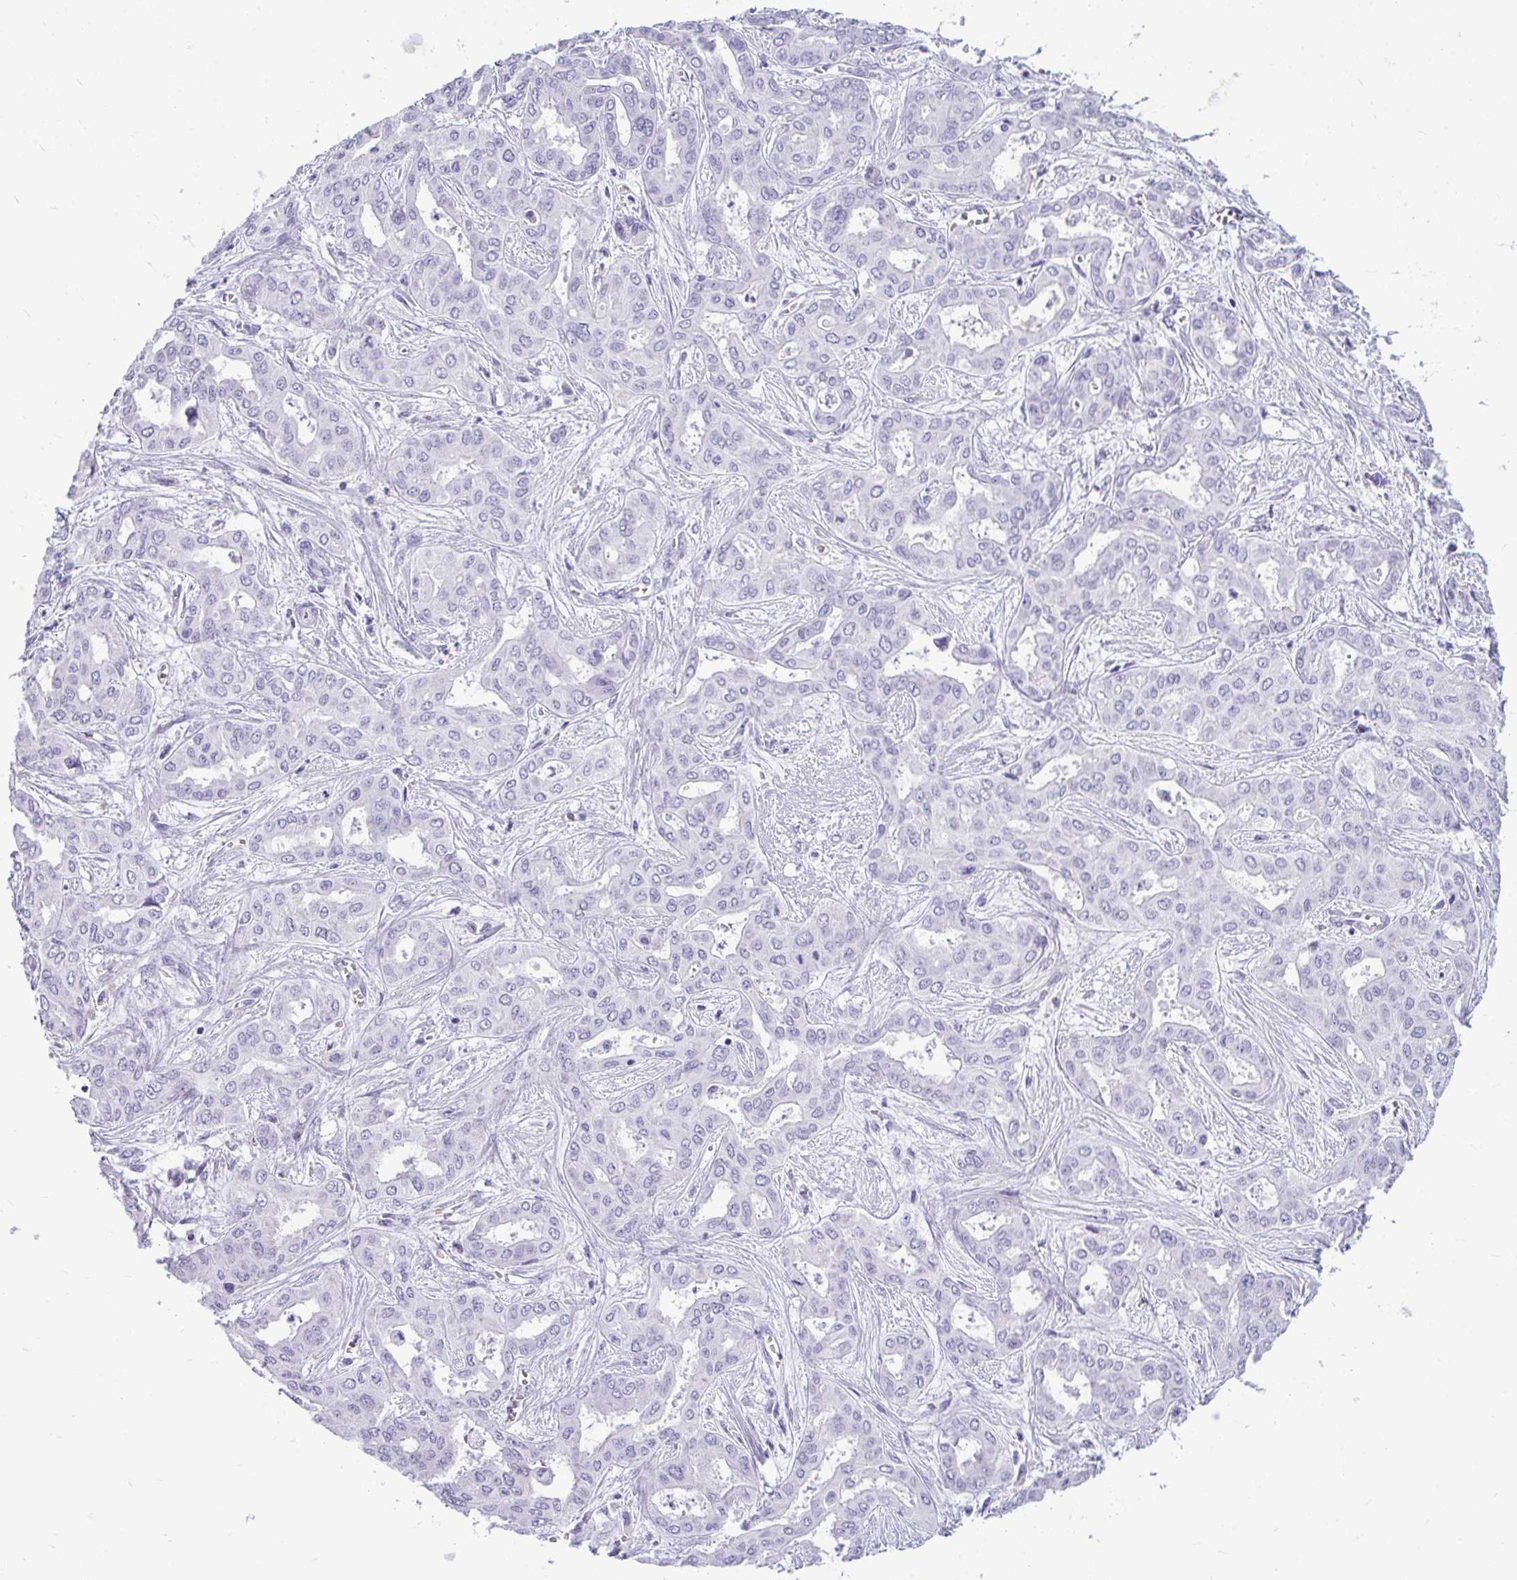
{"staining": {"intensity": "negative", "quantity": "none", "location": "none"}, "tissue": "liver cancer", "cell_type": "Tumor cells", "image_type": "cancer", "snomed": [{"axis": "morphology", "description": "Cholangiocarcinoma"}, {"axis": "topography", "description": "Liver"}], "caption": "This is an immunohistochemistry (IHC) photomicrograph of human liver cancer (cholangiocarcinoma). There is no positivity in tumor cells.", "gene": "PRM2", "patient": {"sex": "female", "age": 64}}